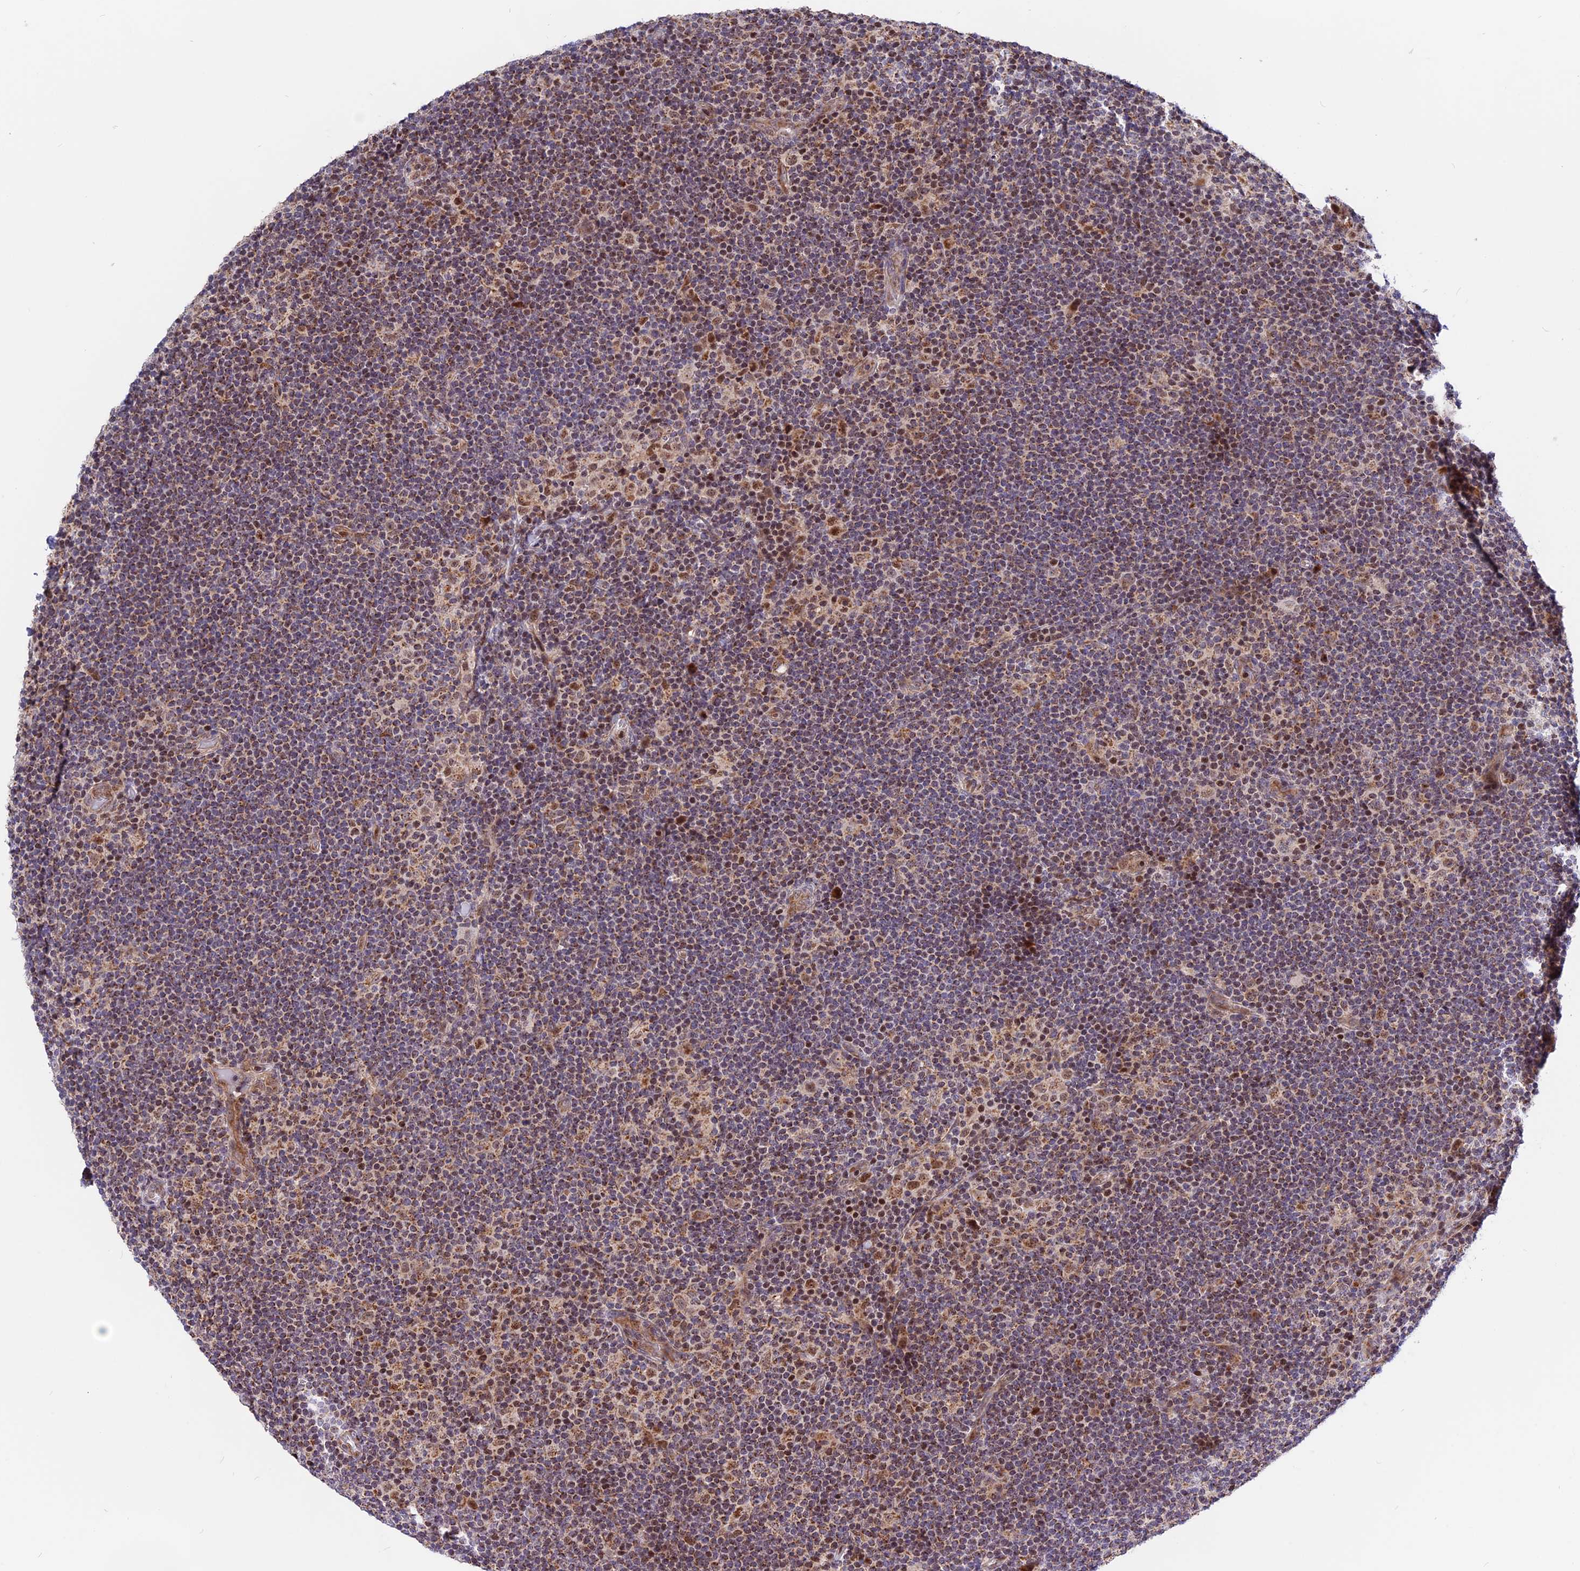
{"staining": {"intensity": "weak", "quantity": ">75%", "location": "cytoplasmic/membranous"}, "tissue": "lymphoma", "cell_type": "Tumor cells", "image_type": "cancer", "snomed": [{"axis": "morphology", "description": "Hodgkin's disease, NOS"}, {"axis": "topography", "description": "Lymph node"}], "caption": "About >75% of tumor cells in lymphoma reveal weak cytoplasmic/membranous protein positivity as visualized by brown immunohistochemical staining.", "gene": "FAM174C", "patient": {"sex": "female", "age": 57}}